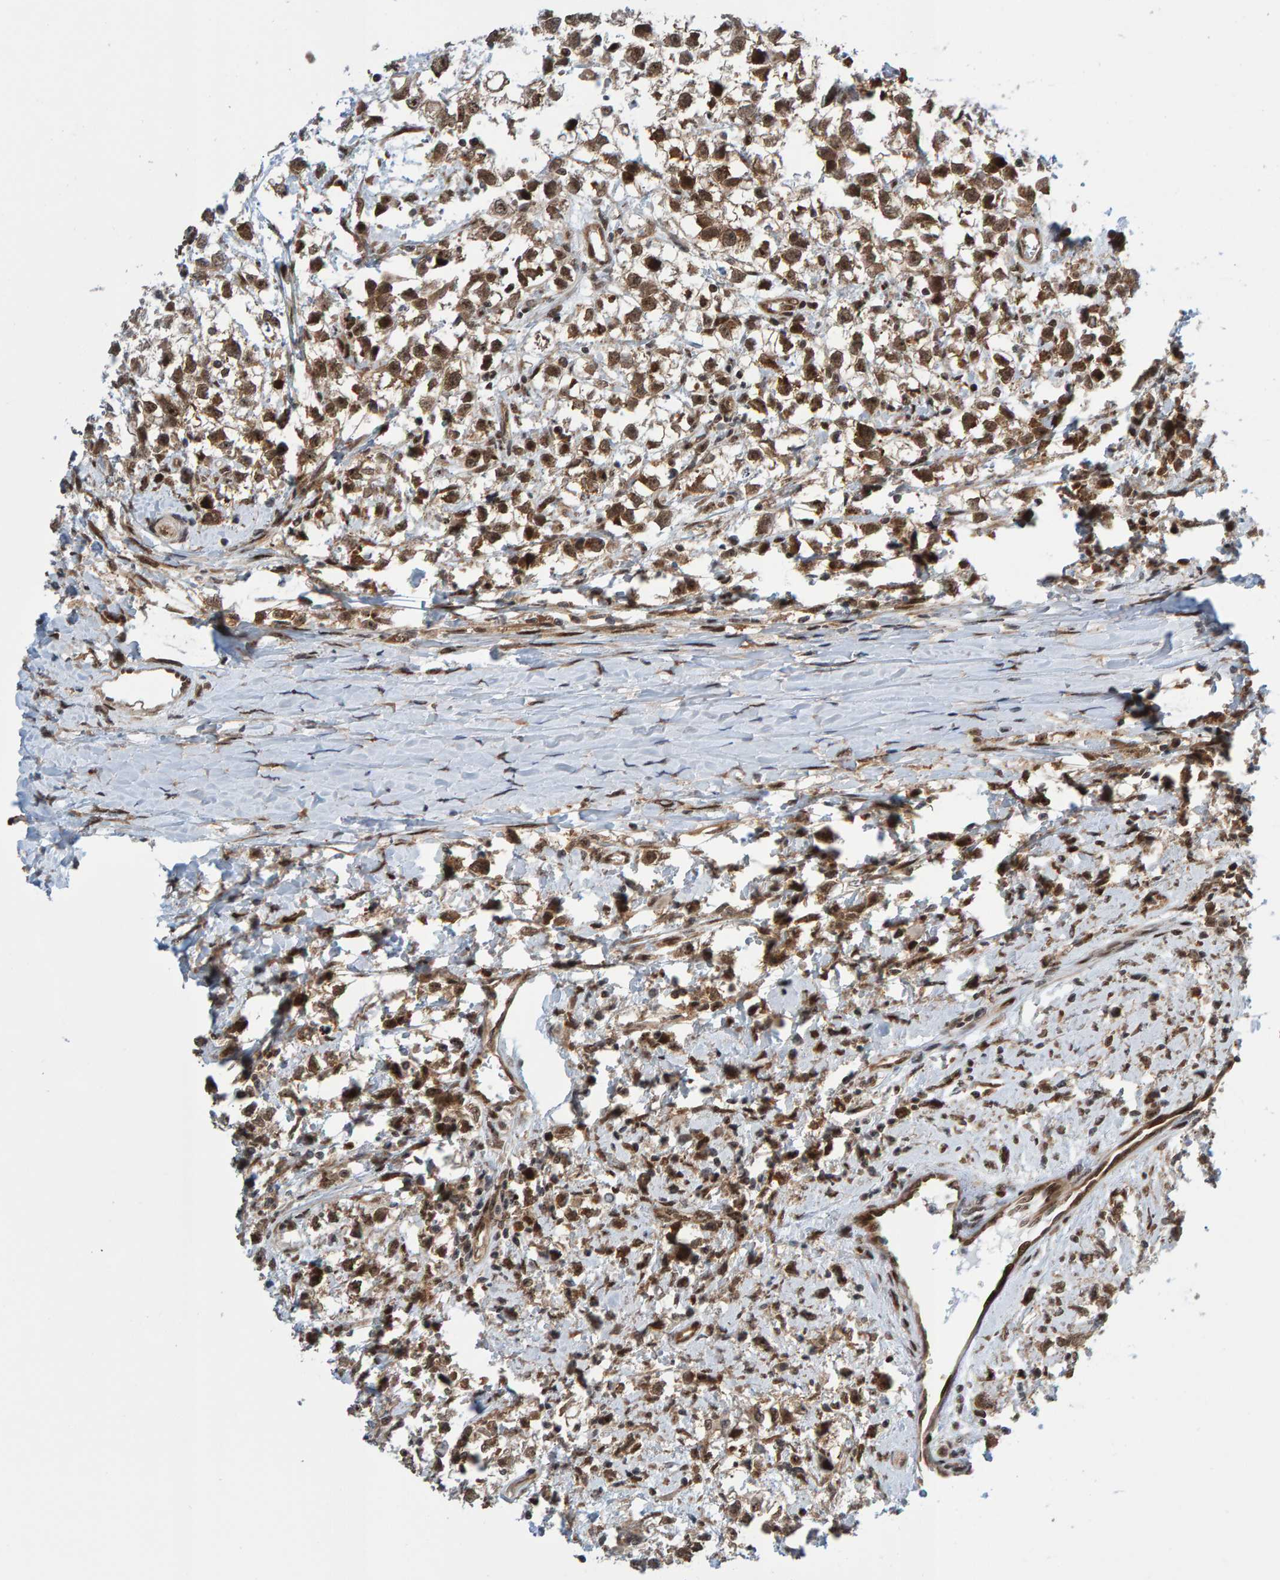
{"staining": {"intensity": "moderate", "quantity": ">75%", "location": "cytoplasmic/membranous,nuclear"}, "tissue": "testis cancer", "cell_type": "Tumor cells", "image_type": "cancer", "snomed": [{"axis": "morphology", "description": "Seminoma, NOS"}, {"axis": "morphology", "description": "Carcinoma, Embryonal, NOS"}, {"axis": "topography", "description": "Testis"}], "caption": "A histopathology image of human testis cancer (seminoma) stained for a protein displays moderate cytoplasmic/membranous and nuclear brown staining in tumor cells.", "gene": "ZNF366", "patient": {"sex": "male", "age": 51}}